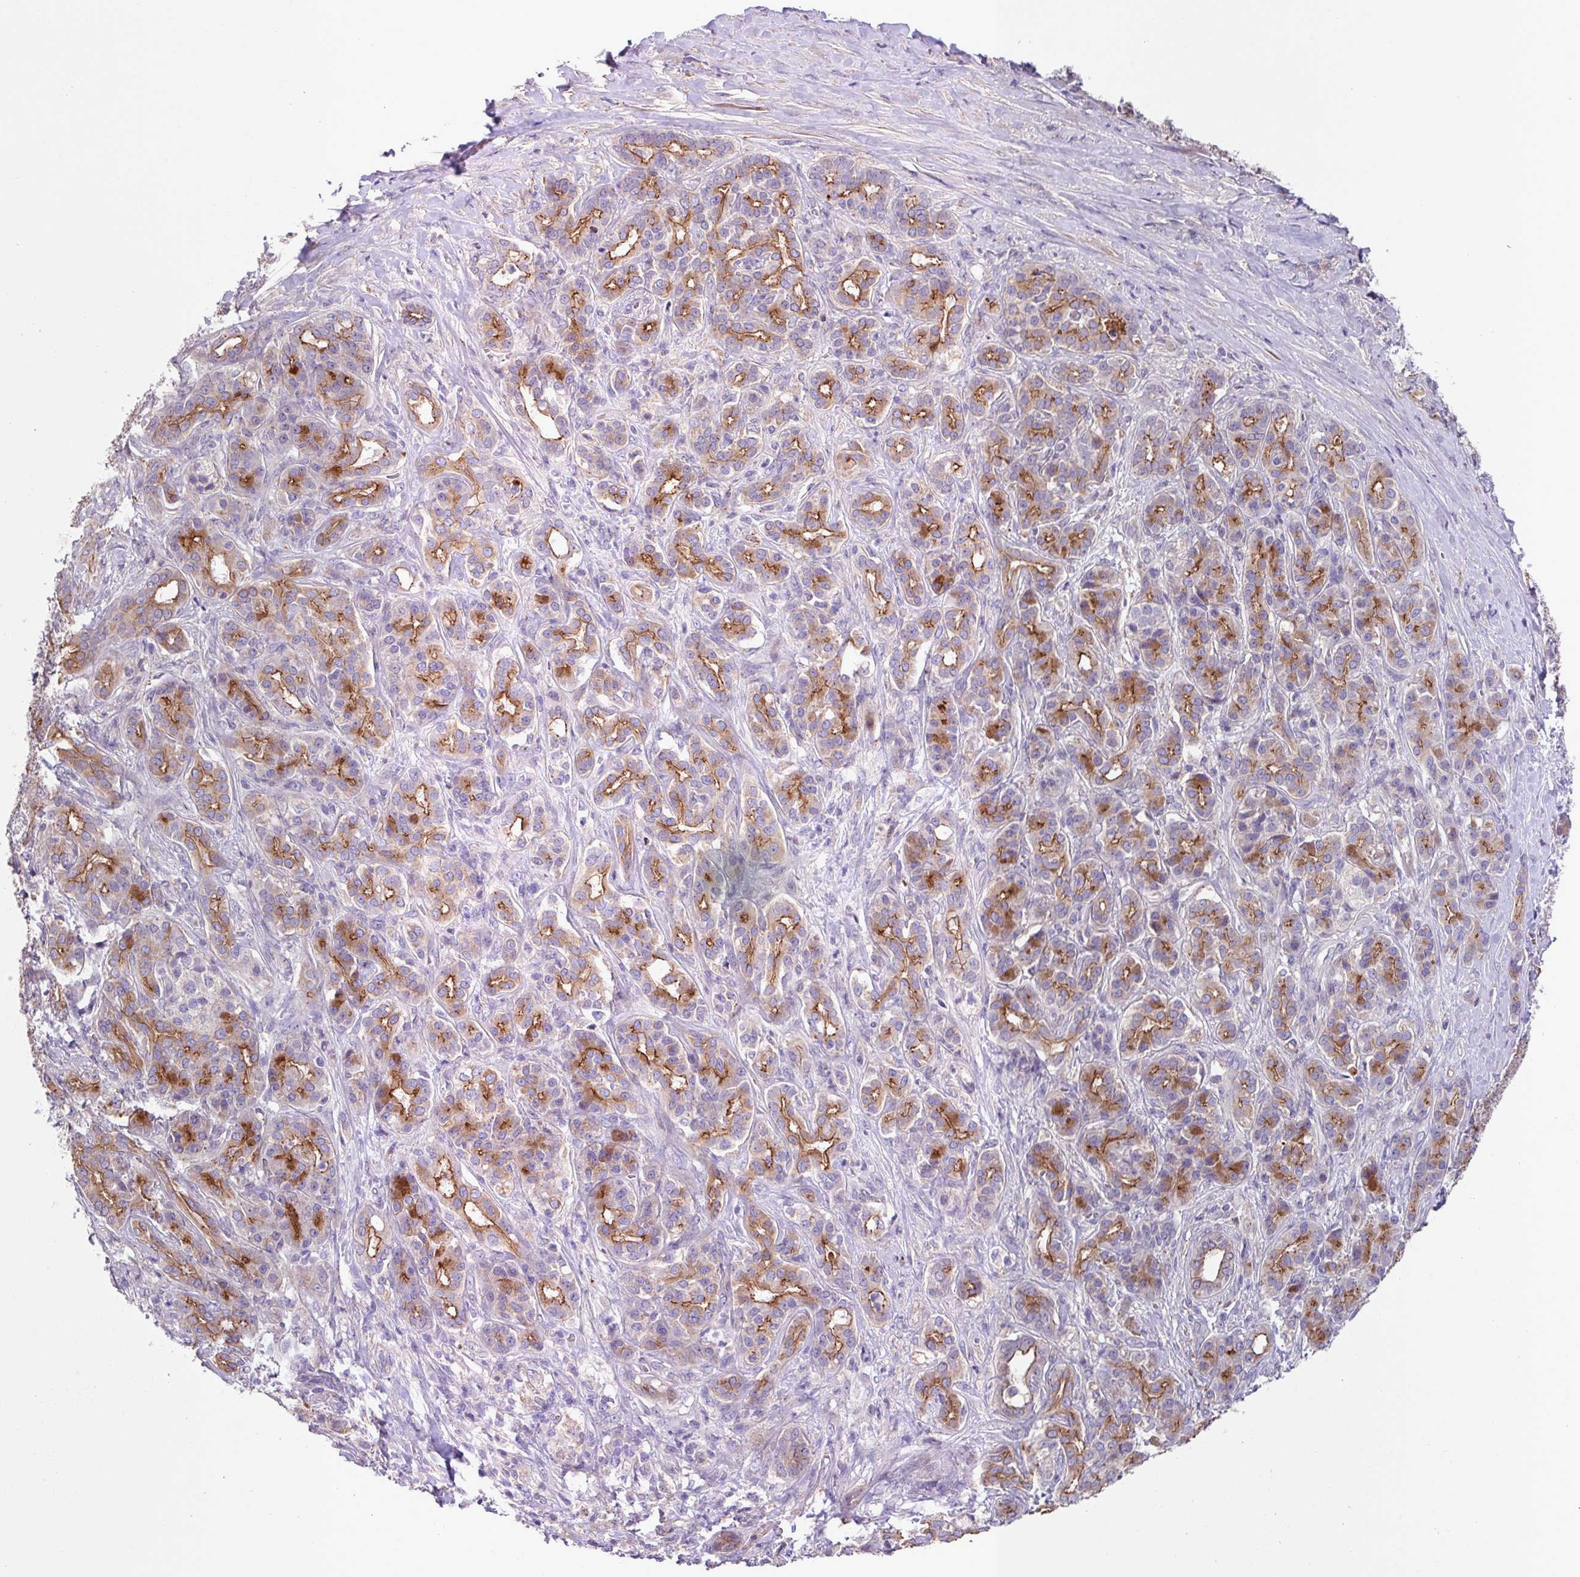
{"staining": {"intensity": "strong", "quantity": "25%-75%", "location": "cytoplasmic/membranous"}, "tissue": "pancreatic cancer", "cell_type": "Tumor cells", "image_type": "cancer", "snomed": [{"axis": "morphology", "description": "Adenocarcinoma, NOS"}, {"axis": "topography", "description": "Pancreas"}], "caption": "IHC photomicrograph of pancreatic adenocarcinoma stained for a protein (brown), which displays high levels of strong cytoplasmic/membranous expression in approximately 25%-75% of tumor cells.", "gene": "IQCJ", "patient": {"sex": "male", "age": 57}}